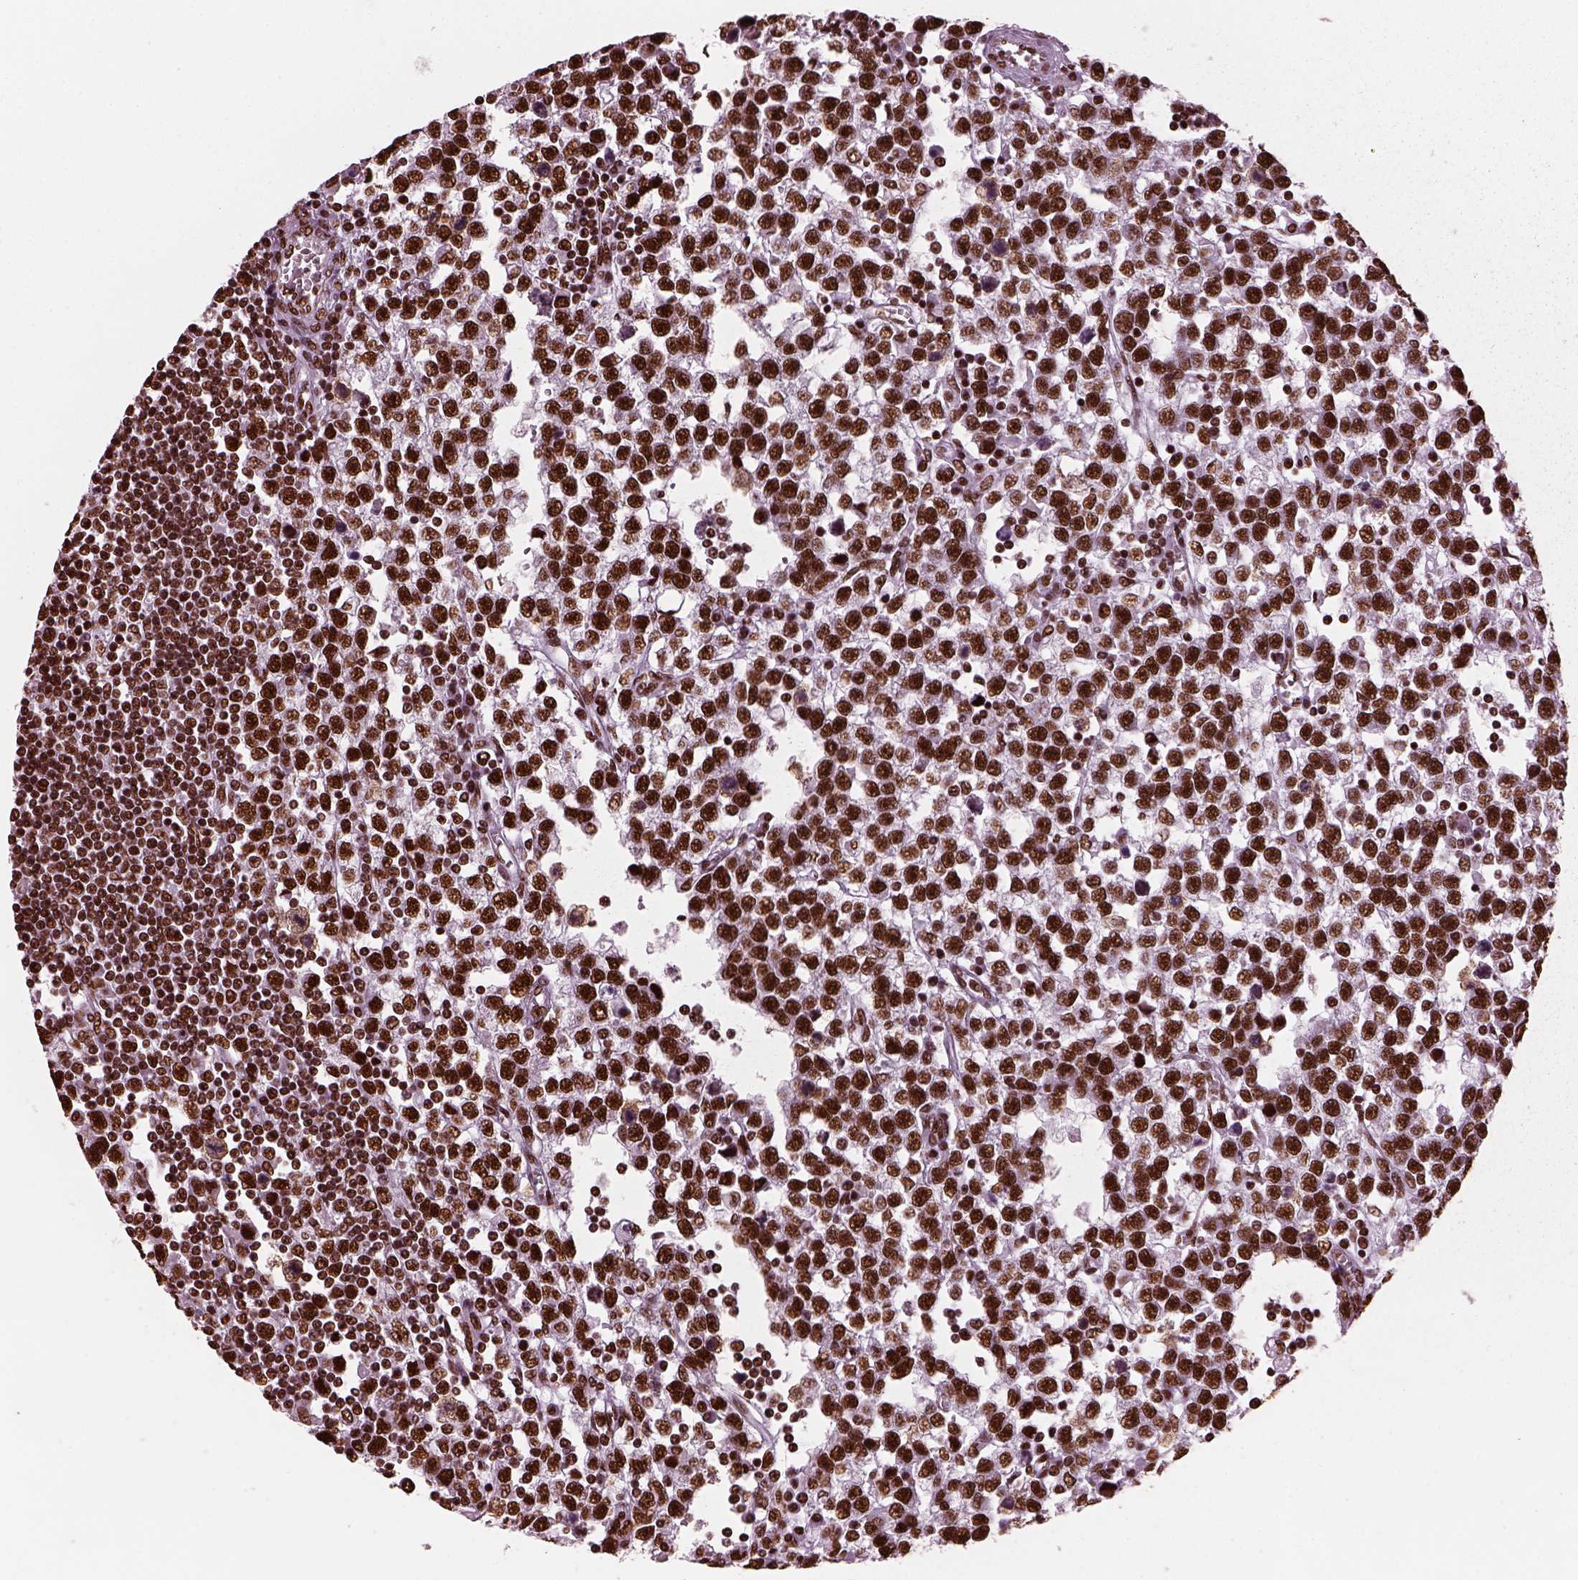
{"staining": {"intensity": "strong", "quantity": ">75%", "location": "nuclear"}, "tissue": "testis cancer", "cell_type": "Tumor cells", "image_type": "cancer", "snomed": [{"axis": "morphology", "description": "Seminoma, NOS"}, {"axis": "topography", "description": "Testis"}], "caption": "A high amount of strong nuclear positivity is identified in about >75% of tumor cells in testis cancer (seminoma) tissue. The staining is performed using DAB (3,3'-diaminobenzidine) brown chromogen to label protein expression. The nuclei are counter-stained blue using hematoxylin.", "gene": "CBFA2T3", "patient": {"sex": "male", "age": 34}}